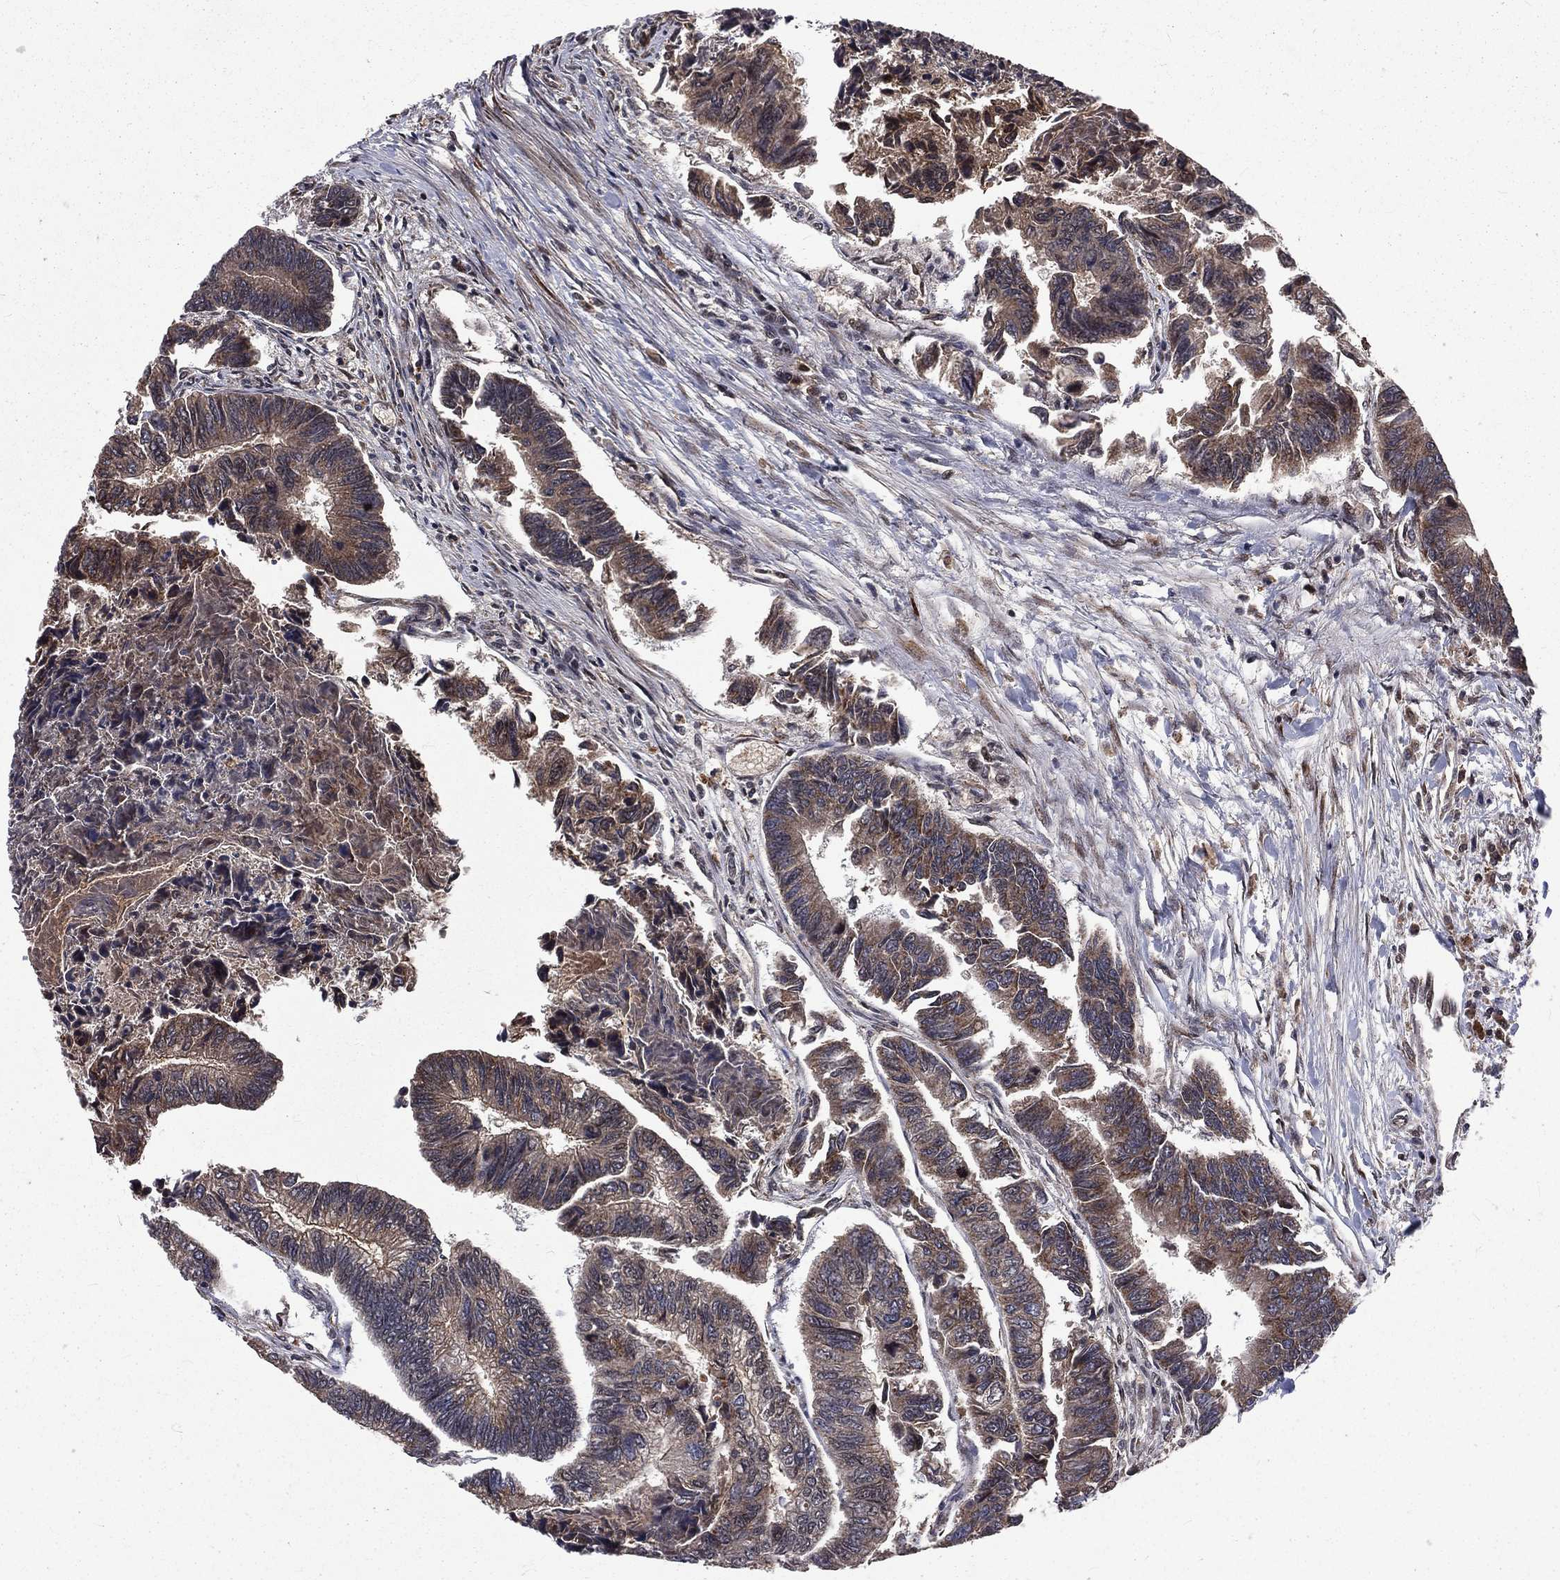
{"staining": {"intensity": "weak", "quantity": "<25%", "location": "cytoplasmic/membranous"}, "tissue": "colorectal cancer", "cell_type": "Tumor cells", "image_type": "cancer", "snomed": [{"axis": "morphology", "description": "Adenocarcinoma, NOS"}, {"axis": "topography", "description": "Colon"}], "caption": "Immunohistochemistry micrograph of human colorectal adenocarcinoma stained for a protein (brown), which exhibits no positivity in tumor cells. Nuclei are stained in blue.", "gene": "LENG8", "patient": {"sex": "female", "age": 65}}